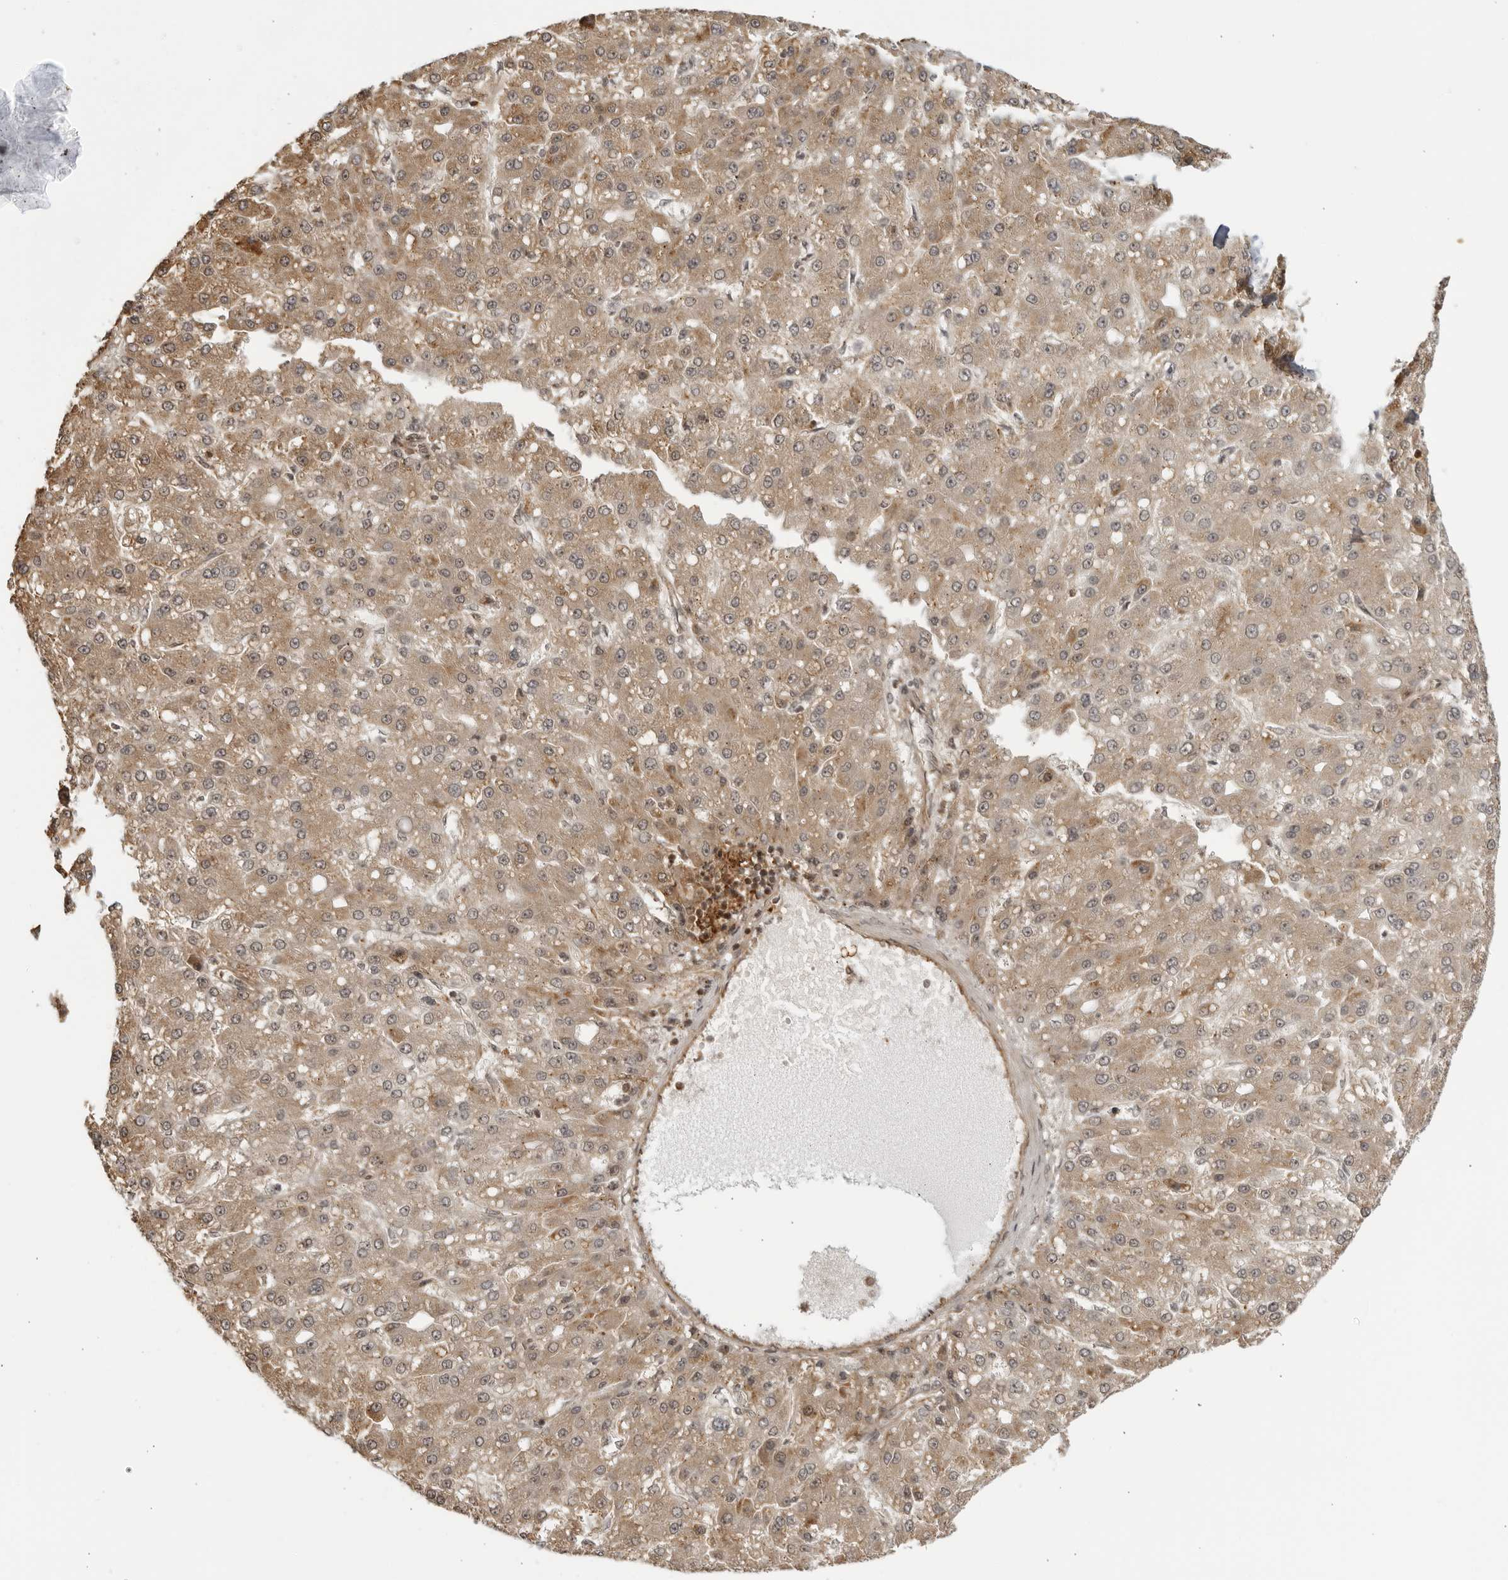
{"staining": {"intensity": "weak", "quantity": ">75%", "location": "cytoplasmic/membranous"}, "tissue": "liver cancer", "cell_type": "Tumor cells", "image_type": "cancer", "snomed": [{"axis": "morphology", "description": "Carcinoma, Hepatocellular, NOS"}, {"axis": "topography", "description": "Liver"}], "caption": "Immunohistochemistry of hepatocellular carcinoma (liver) displays low levels of weak cytoplasmic/membranous staining in about >75% of tumor cells. (DAB = brown stain, brightfield microscopy at high magnification).", "gene": "TCF21", "patient": {"sex": "male", "age": 67}}